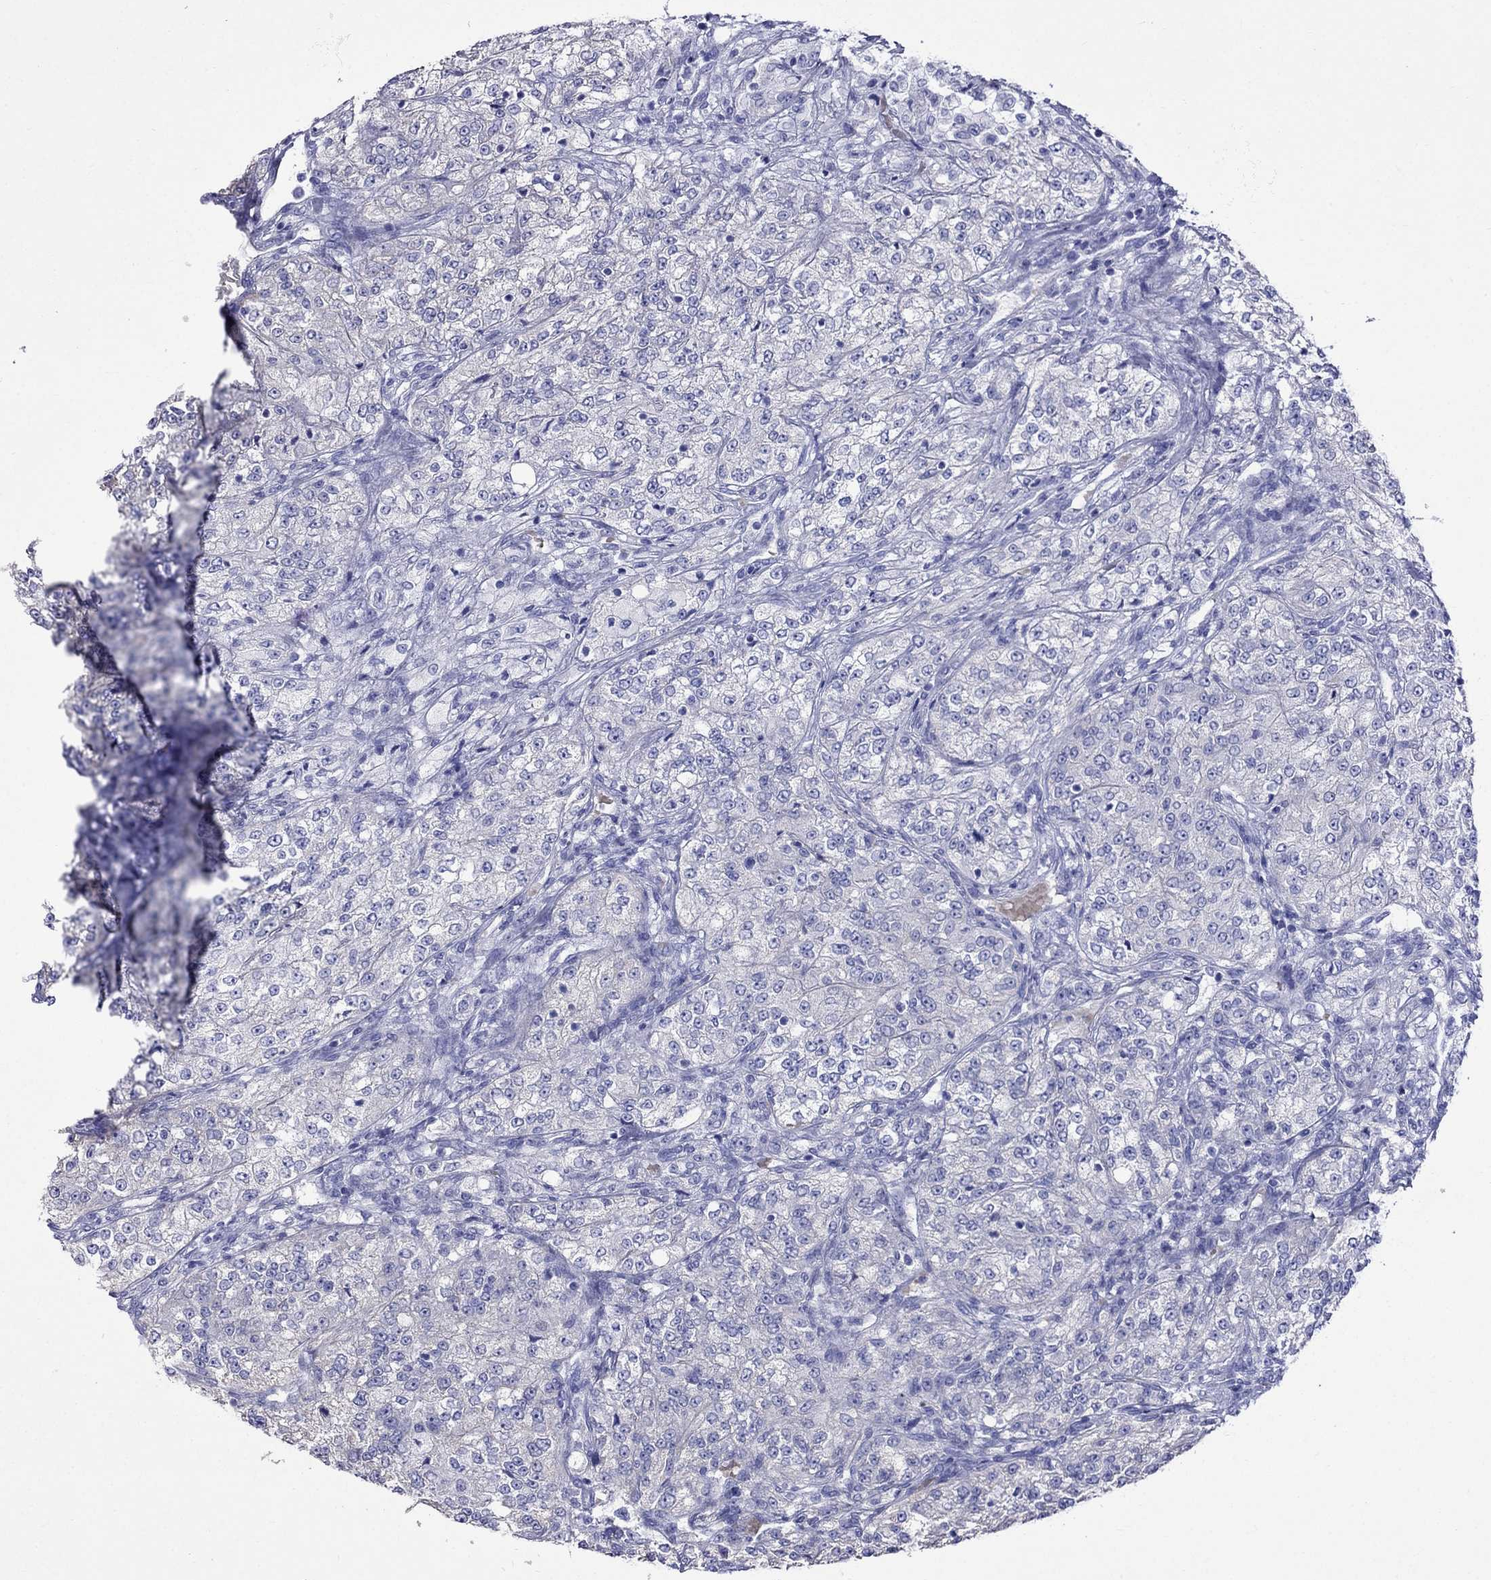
{"staining": {"intensity": "negative", "quantity": "none", "location": "none"}, "tissue": "renal cancer", "cell_type": "Tumor cells", "image_type": "cancer", "snomed": [{"axis": "morphology", "description": "Adenocarcinoma, NOS"}, {"axis": "topography", "description": "Kidney"}], "caption": "This is an immunohistochemistry (IHC) micrograph of human renal cancer (adenocarcinoma). There is no expression in tumor cells.", "gene": "TDRD1", "patient": {"sex": "female", "age": 63}}